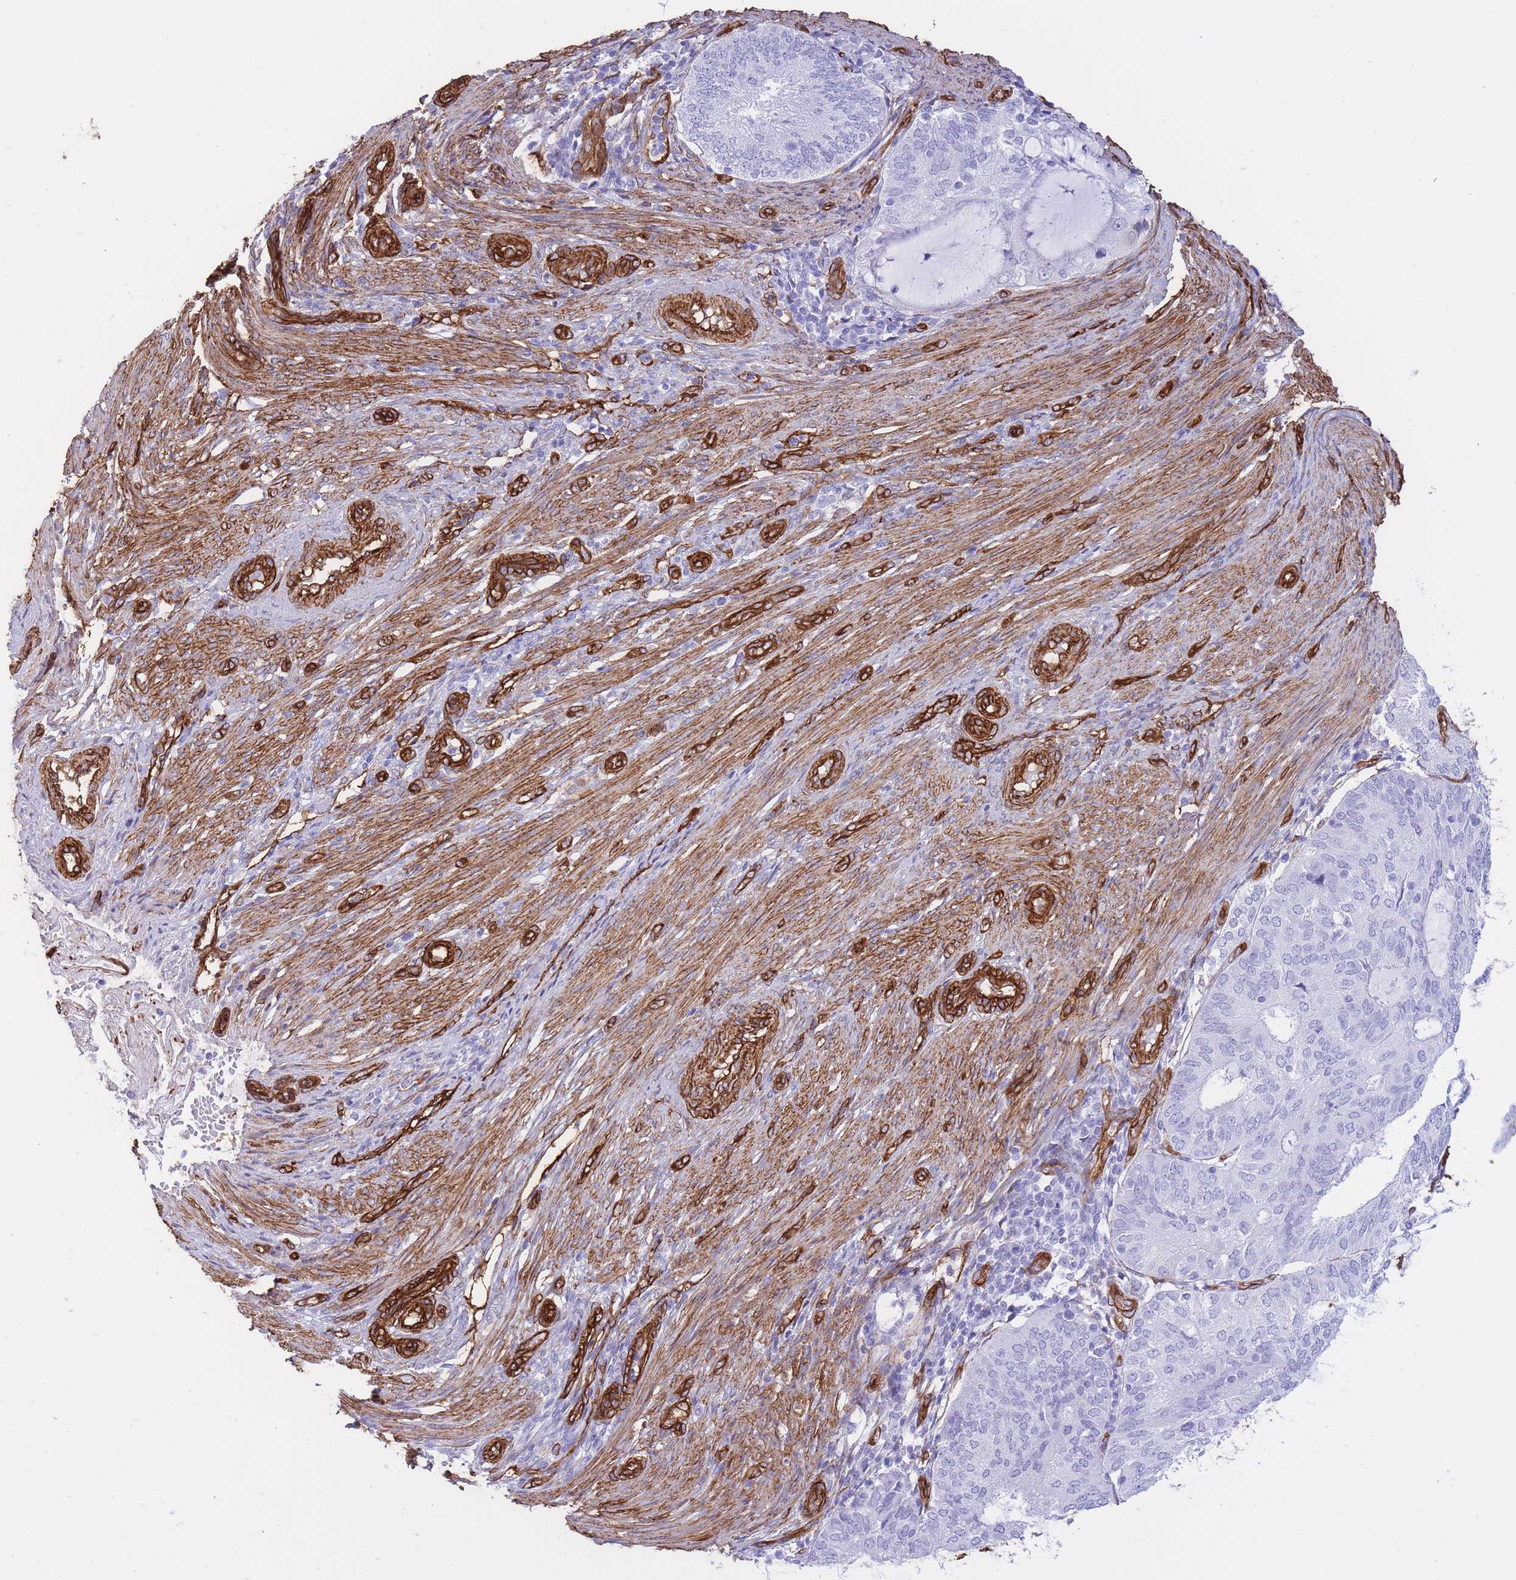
{"staining": {"intensity": "negative", "quantity": "none", "location": "none"}, "tissue": "endometrial cancer", "cell_type": "Tumor cells", "image_type": "cancer", "snomed": [{"axis": "morphology", "description": "Adenocarcinoma, NOS"}, {"axis": "topography", "description": "Endometrium"}], "caption": "Immunohistochemistry histopathology image of endometrial adenocarcinoma stained for a protein (brown), which shows no staining in tumor cells. (Brightfield microscopy of DAB immunohistochemistry (IHC) at high magnification).", "gene": "CAVIN1", "patient": {"sex": "female", "age": 81}}